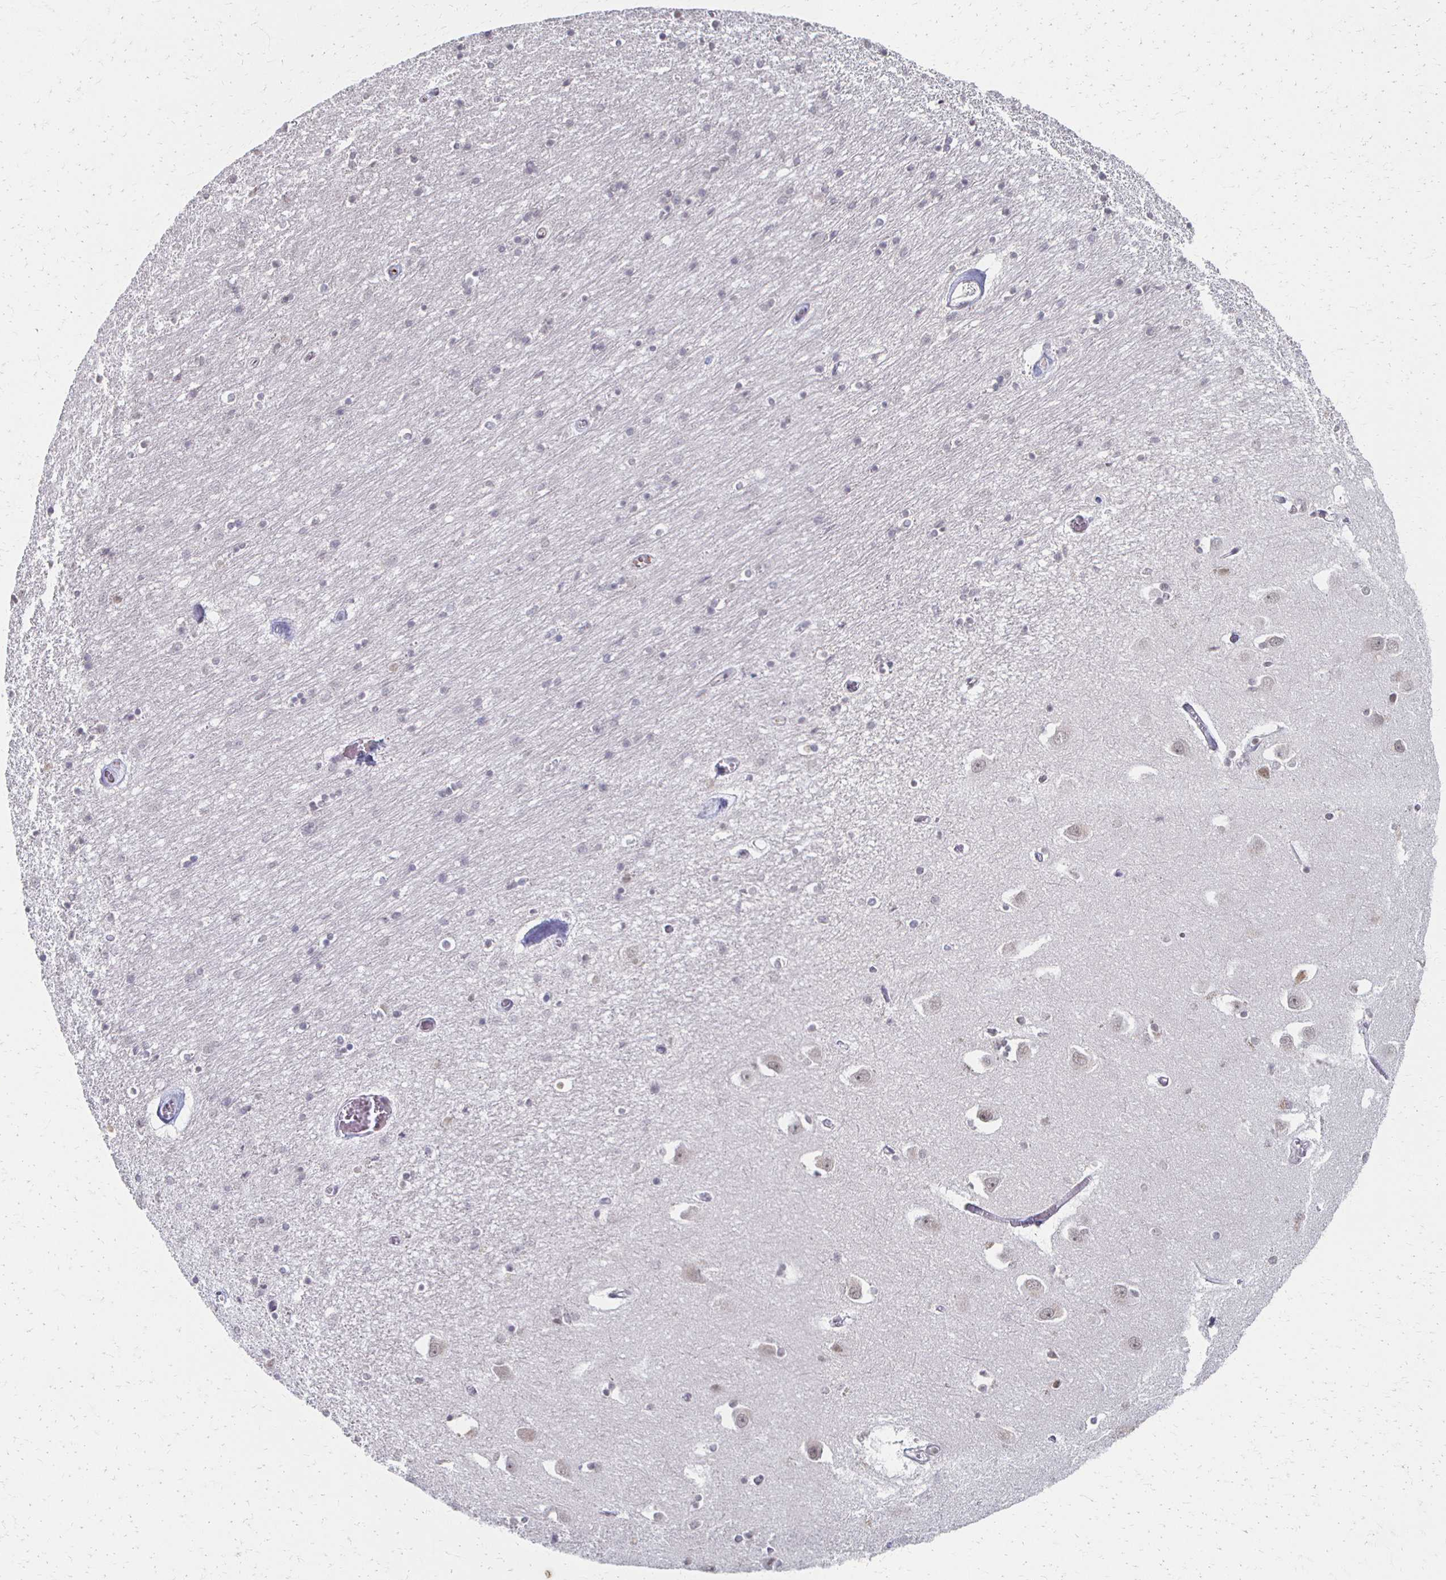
{"staining": {"intensity": "moderate", "quantity": "<25%", "location": "nuclear"}, "tissue": "caudate", "cell_type": "Glial cells", "image_type": "normal", "snomed": [{"axis": "morphology", "description": "Normal tissue, NOS"}, {"axis": "topography", "description": "Lateral ventricle wall"}, {"axis": "topography", "description": "Hippocampus"}], "caption": "Approximately <25% of glial cells in normal human caudate reveal moderate nuclear protein positivity as visualized by brown immunohistochemical staining.", "gene": "DAB1", "patient": {"sex": "female", "age": 63}}